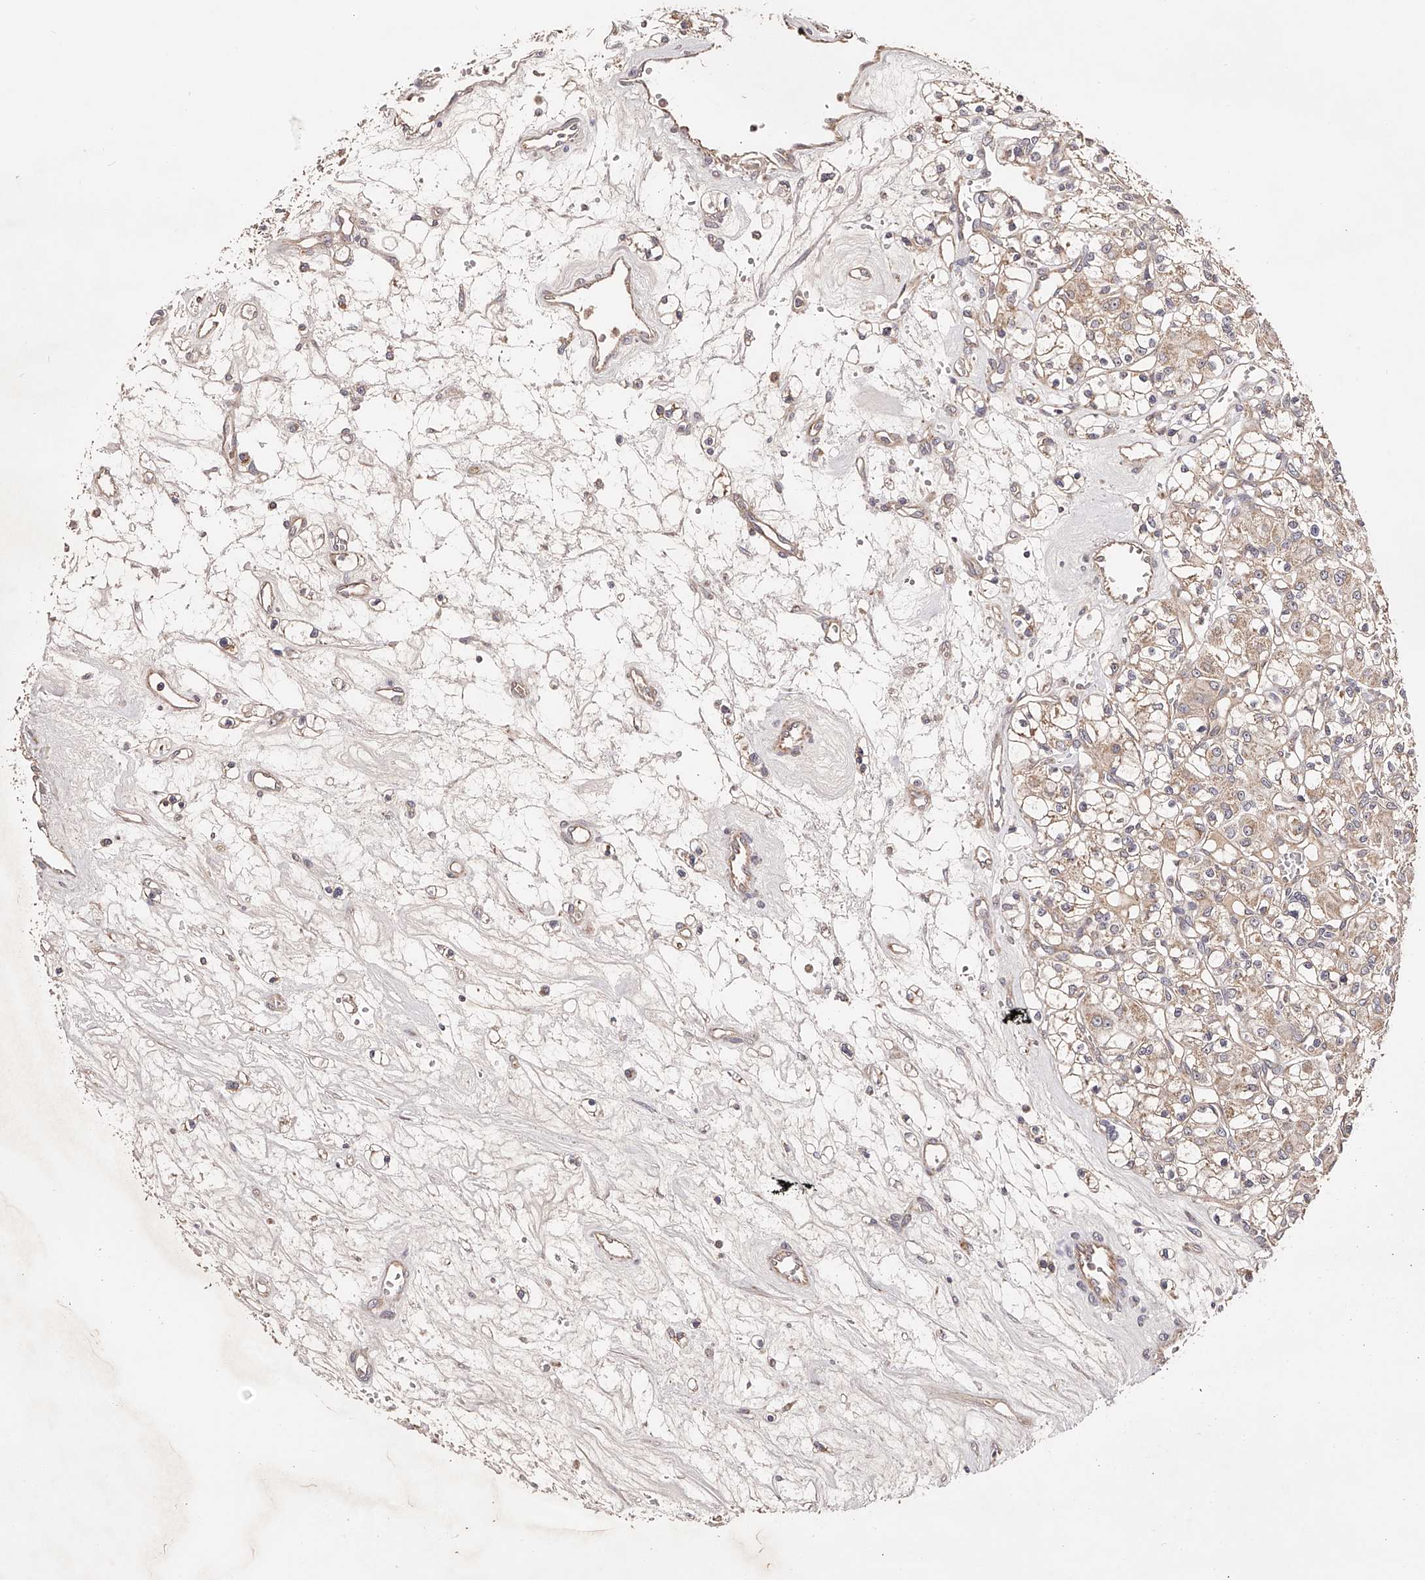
{"staining": {"intensity": "negative", "quantity": "none", "location": "none"}, "tissue": "renal cancer", "cell_type": "Tumor cells", "image_type": "cancer", "snomed": [{"axis": "morphology", "description": "Adenocarcinoma, NOS"}, {"axis": "topography", "description": "Kidney"}], "caption": "The photomicrograph demonstrates no significant expression in tumor cells of renal adenocarcinoma. (DAB (3,3'-diaminobenzidine) immunohistochemistry (IHC) with hematoxylin counter stain).", "gene": "USP21", "patient": {"sex": "female", "age": 59}}